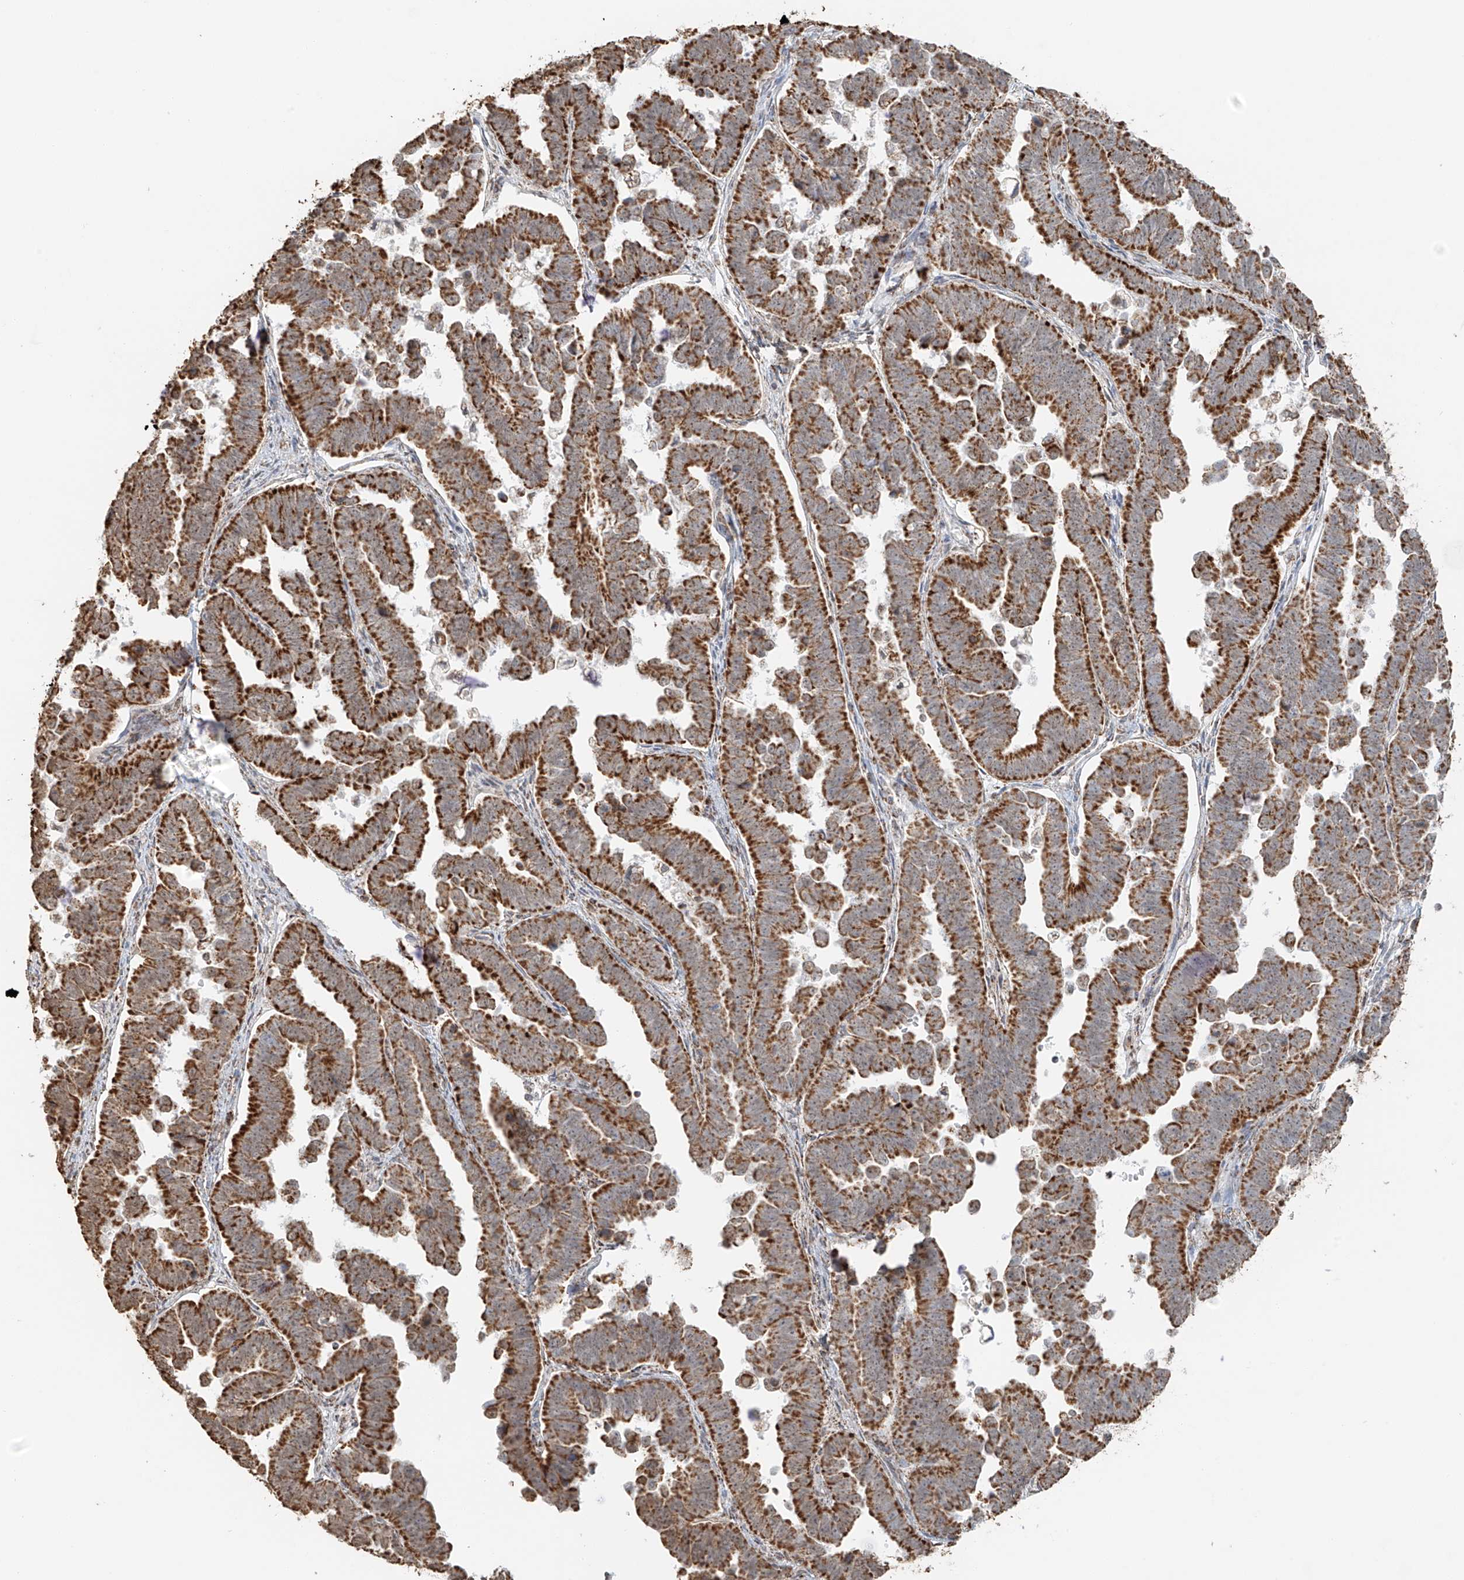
{"staining": {"intensity": "strong", "quantity": ">75%", "location": "cytoplasmic/membranous"}, "tissue": "endometrial cancer", "cell_type": "Tumor cells", "image_type": "cancer", "snomed": [{"axis": "morphology", "description": "Adenocarcinoma, NOS"}, {"axis": "topography", "description": "Endometrium"}], "caption": "Immunohistochemical staining of endometrial adenocarcinoma displays high levels of strong cytoplasmic/membranous protein expression in approximately >75% of tumor cells. Nuclei are stained in blue.", "gene": "MIPEP", "patient": {"sex": "female", "age": 75}}